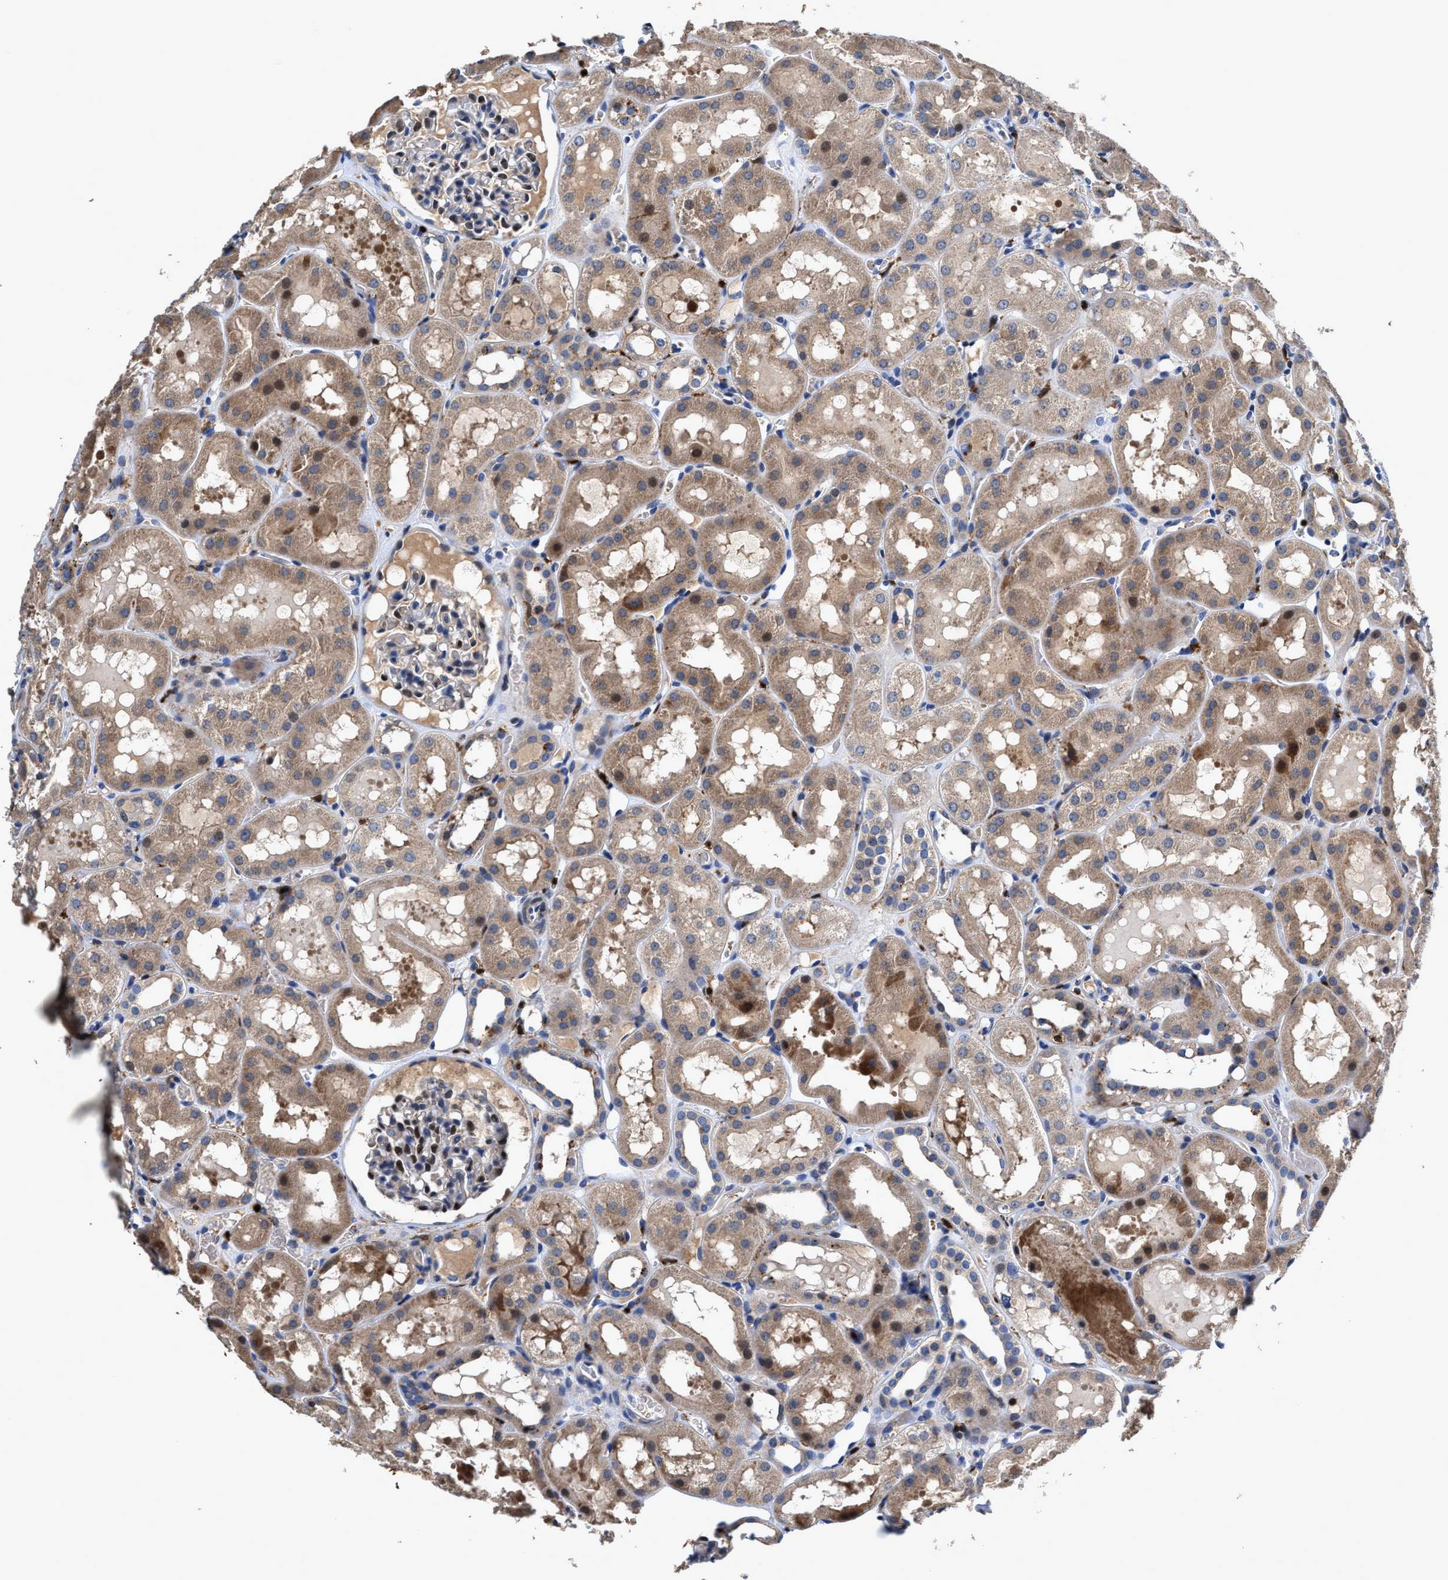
{"staining": {"intensity": "moderate", "quantity": "<25%", "location": "nuclear"}, "tissue": "kidney", "cell_type": "Cells in glomeruli", "image_type": "normal", "snomed": [{"axis": "morphology", "description": "Normal tissue, NOS"}, {"axis": "topography", "description": "Kidney"}, {"axis": "topography", "description": "Urinary bladder"}], "caption": "Protein expression analysis of normal human kidney reveals moderate nuclear positivity in about <25% of cells in glomeruli. The protein is shown in brown color, while the nuclei are stained blue.", "gene": "RGS10", "patient": {"sex": "male", "age": 16}}